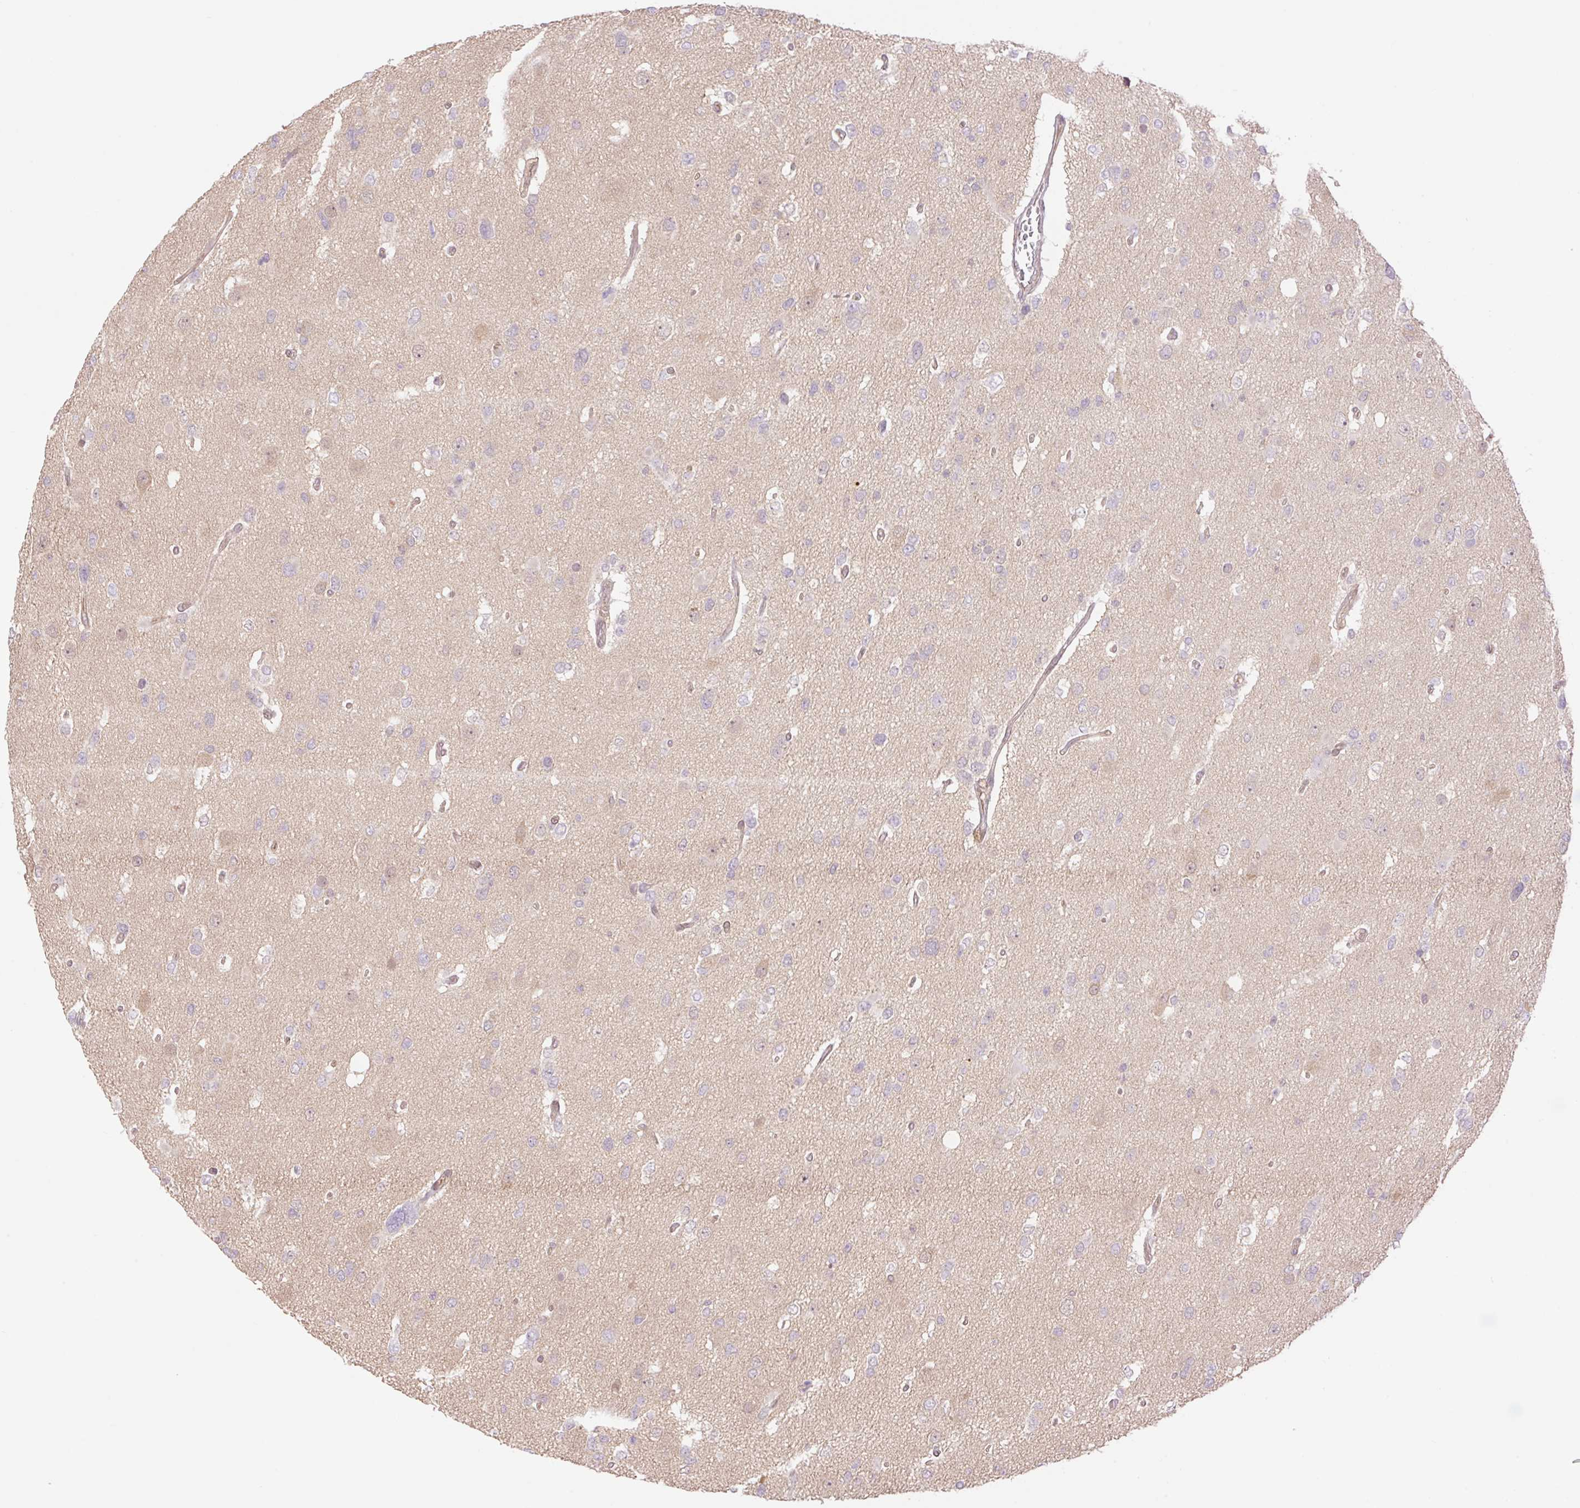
{"staining": {"intensity": "weak", "quantity": "<25%", "location": "cytoplasmic/membranous,nuclear"}, "tissue": "glioma", "cell_type": "Tumor cells", "image_type": "cancer", "snomed": [{"axis": "morphology", "description": "Glioma, malignant, High grade"}, {"axis": "topography", "description": "Brain"}], "caption": "Micrograph shows no protein expression in tumor cells of malignant high-grade glioma tissue.", "gene": "VPS25", "patient": {"sex": "male", "age": 53}}